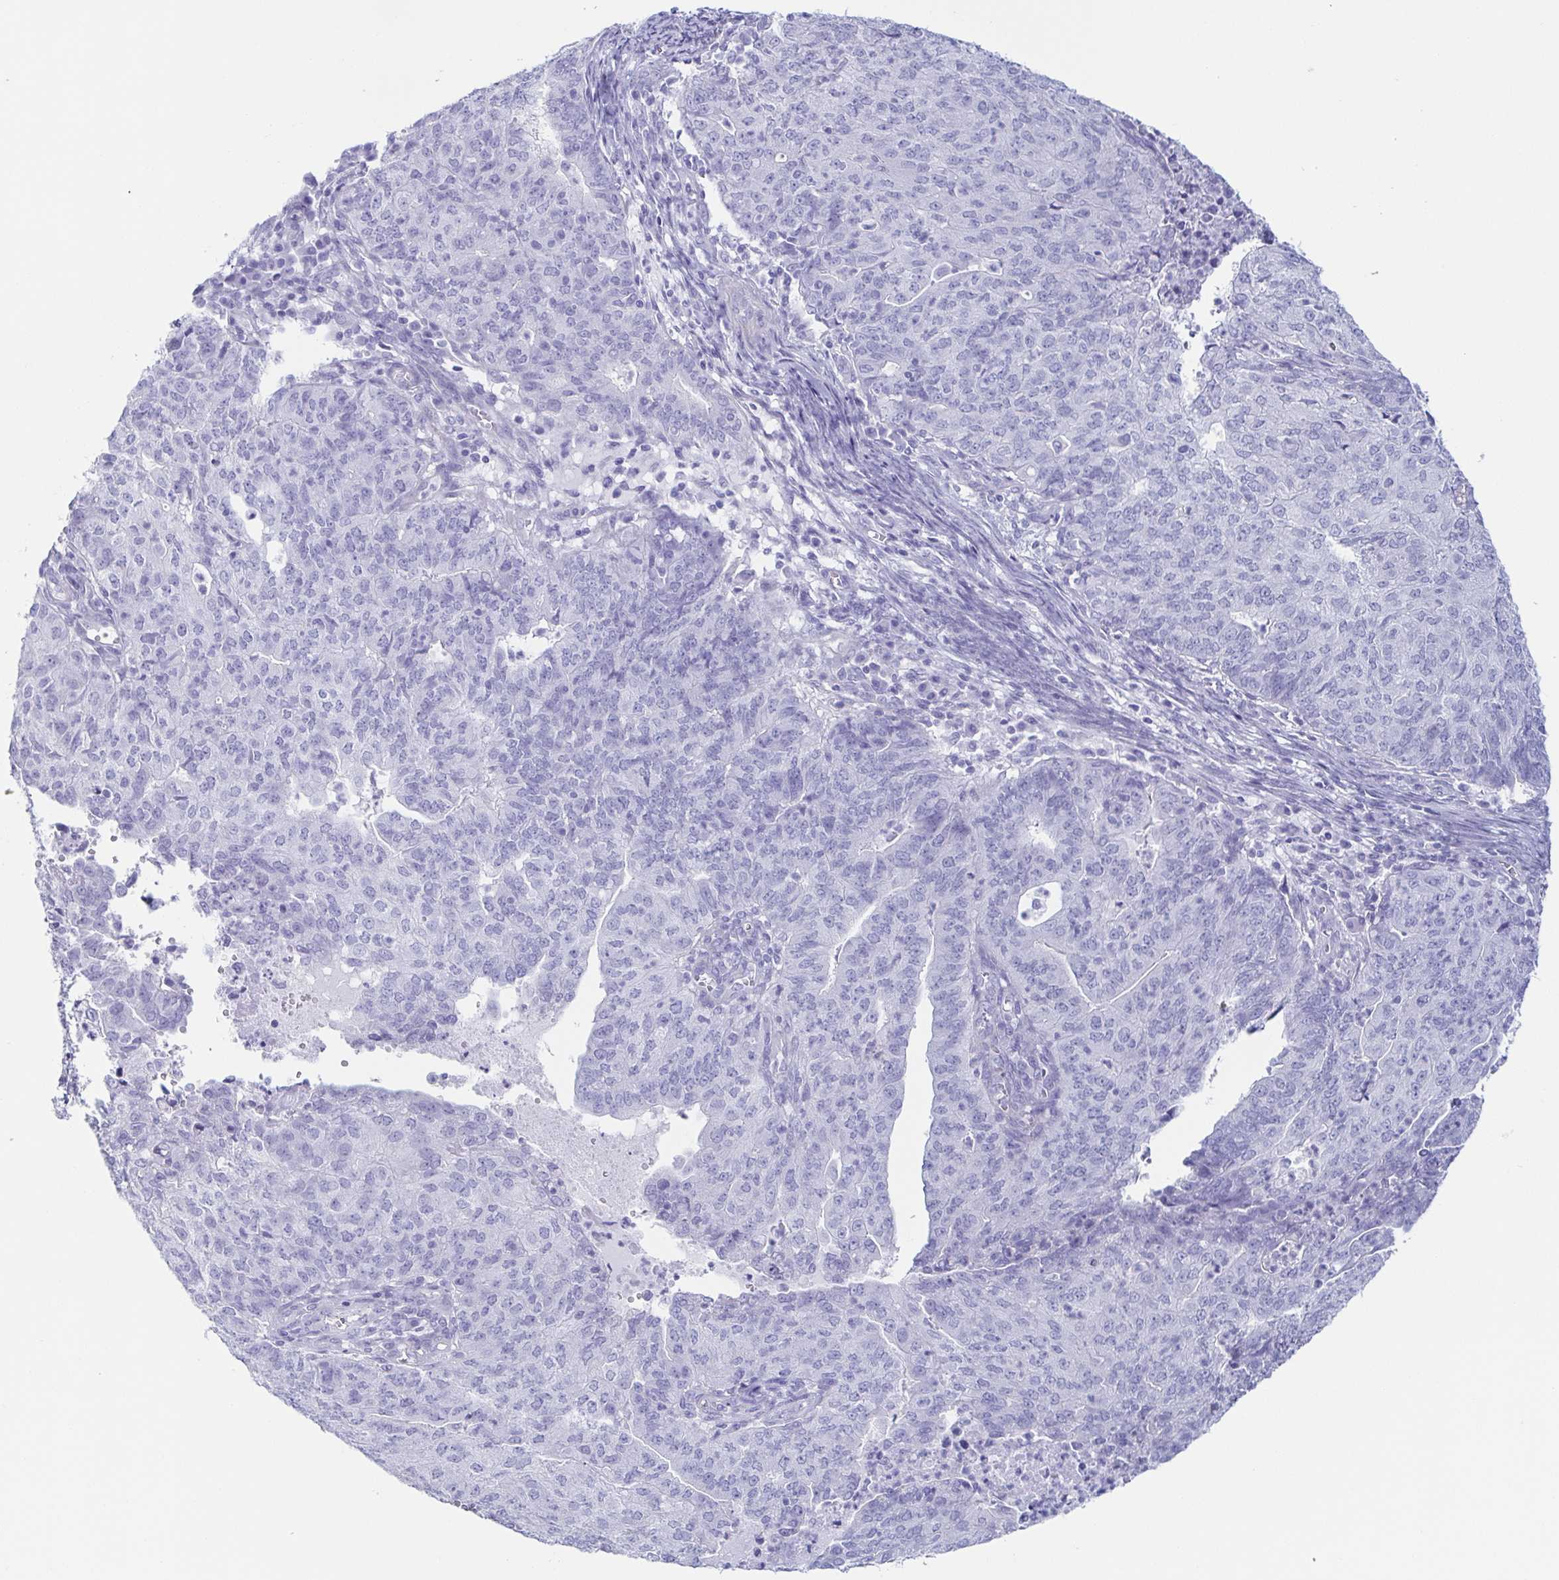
{"staining": {"intensity": "negative", "quantity": "none", "location": "none"}, "tissue": "endometrial cancer", "cell_type": "Tumor cells", "image_type": "cancer", "snomed": [{"axis": "morphology", "description": "Adenocarcinoma, NOS"}, {"axis": "topography", "description": "Endometrium"}], "caption": "Photomicrograph shows no significant protein staining in tumor cells of endometrial cancer (adenocarcinoma). (Stains: DAB (3,3'-diaminobenzidine) immunohistochemistry (IHC) with hematoxylin counter stain, Microscopy: brightfield microscopy at high magnification).", "gene": "PRR4", "patient": {"sex": "female", "age": 82}}